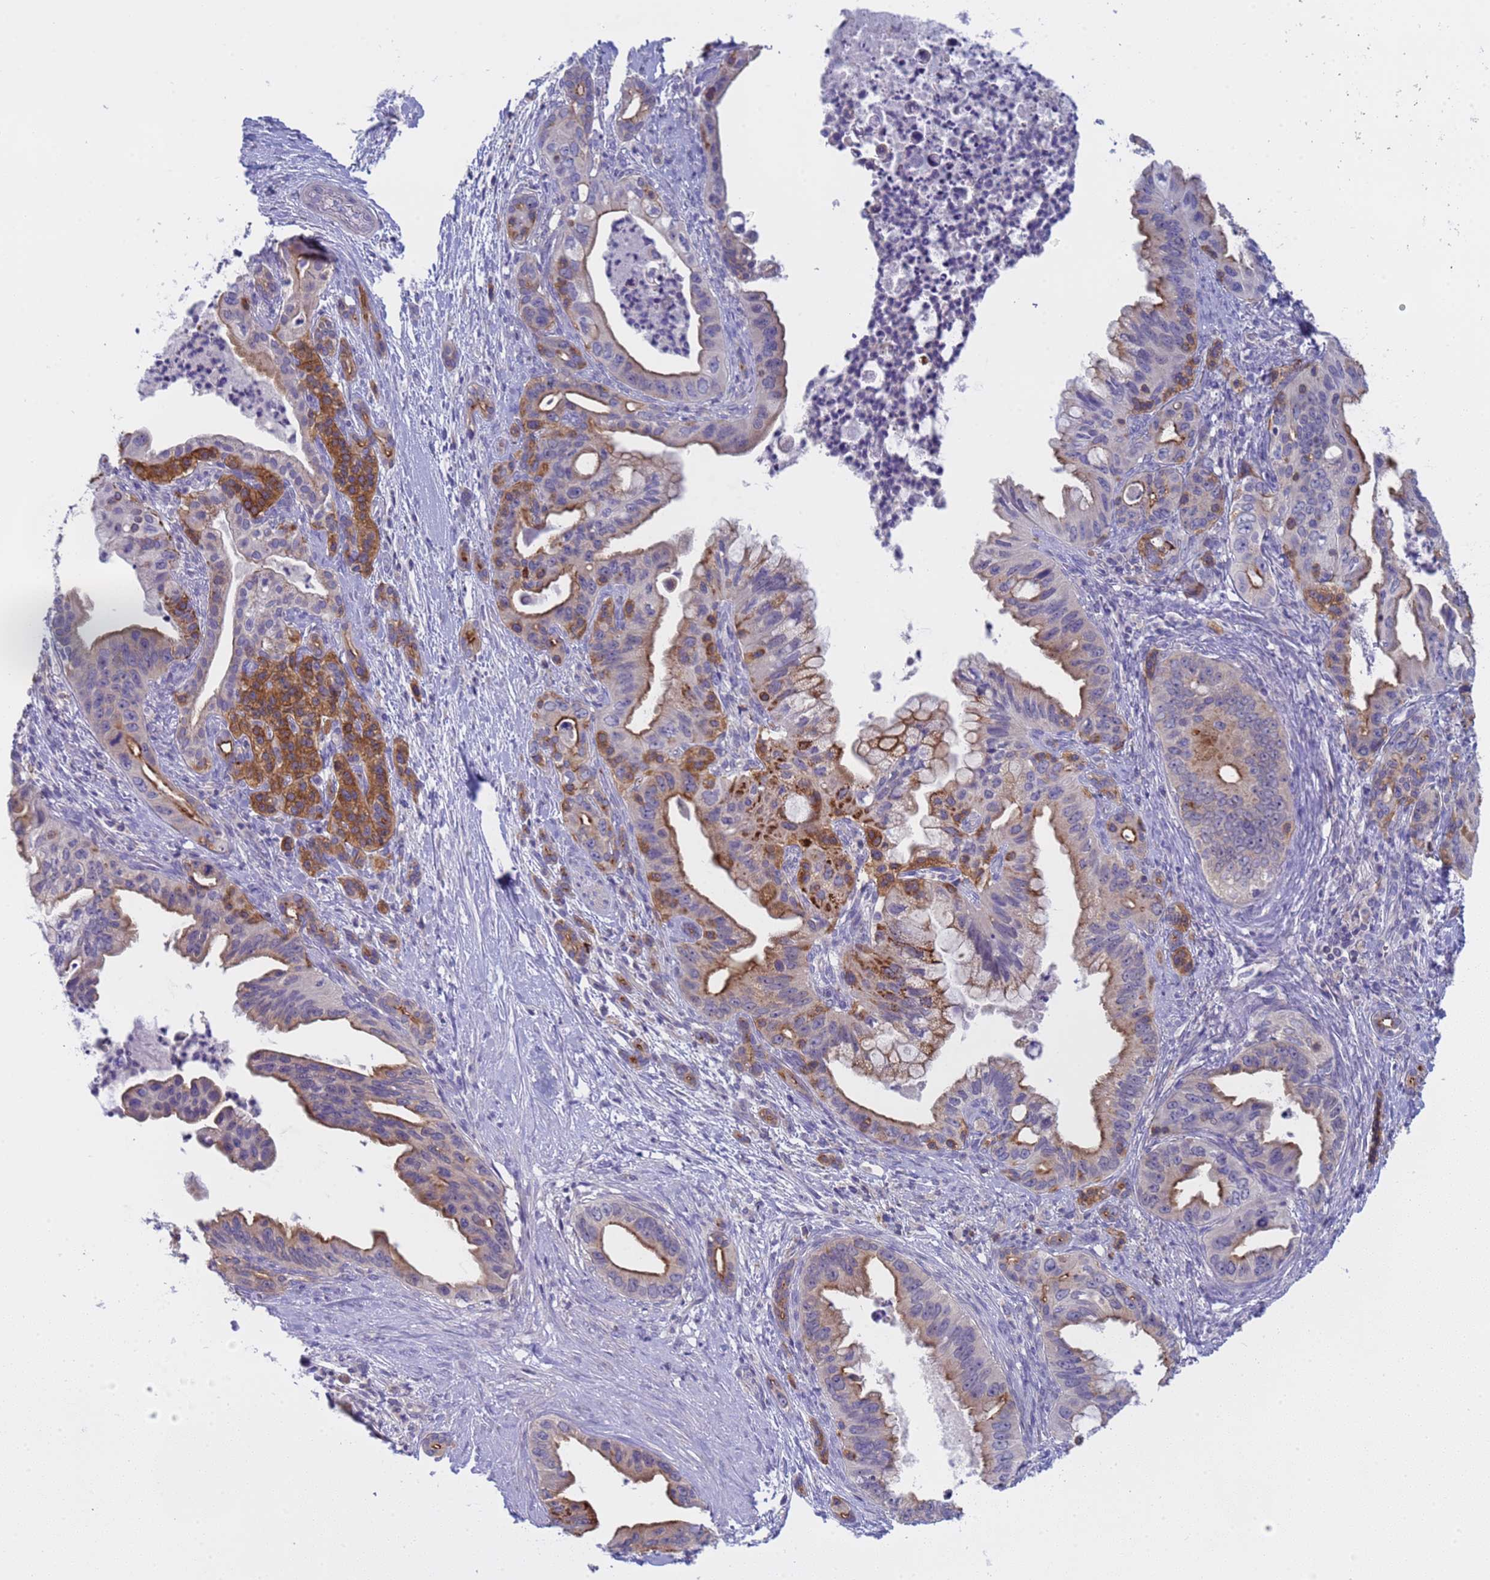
{"staining": {"intensity": "moderate", "quantity": "<25%", "location": "cytoplasmic/membranous"}, "tissue": "pancreatic cancer", "cell_type": "Tumor cells", "image_type": "cancer", "snomed": [{"axis": "morphology", "description": "Adenocarcinoma, NOS"}, {"axis": "topography", "description": "Pancreas"}], "caption": "Protein expression analysis of human adenocarcinoma (pancreatic) reveals moderate cytoplasmic/membranous expression in about <25% of tumor cells.", "gene": "CAPN7", "patient": {"sex": "male", "age": 58}}